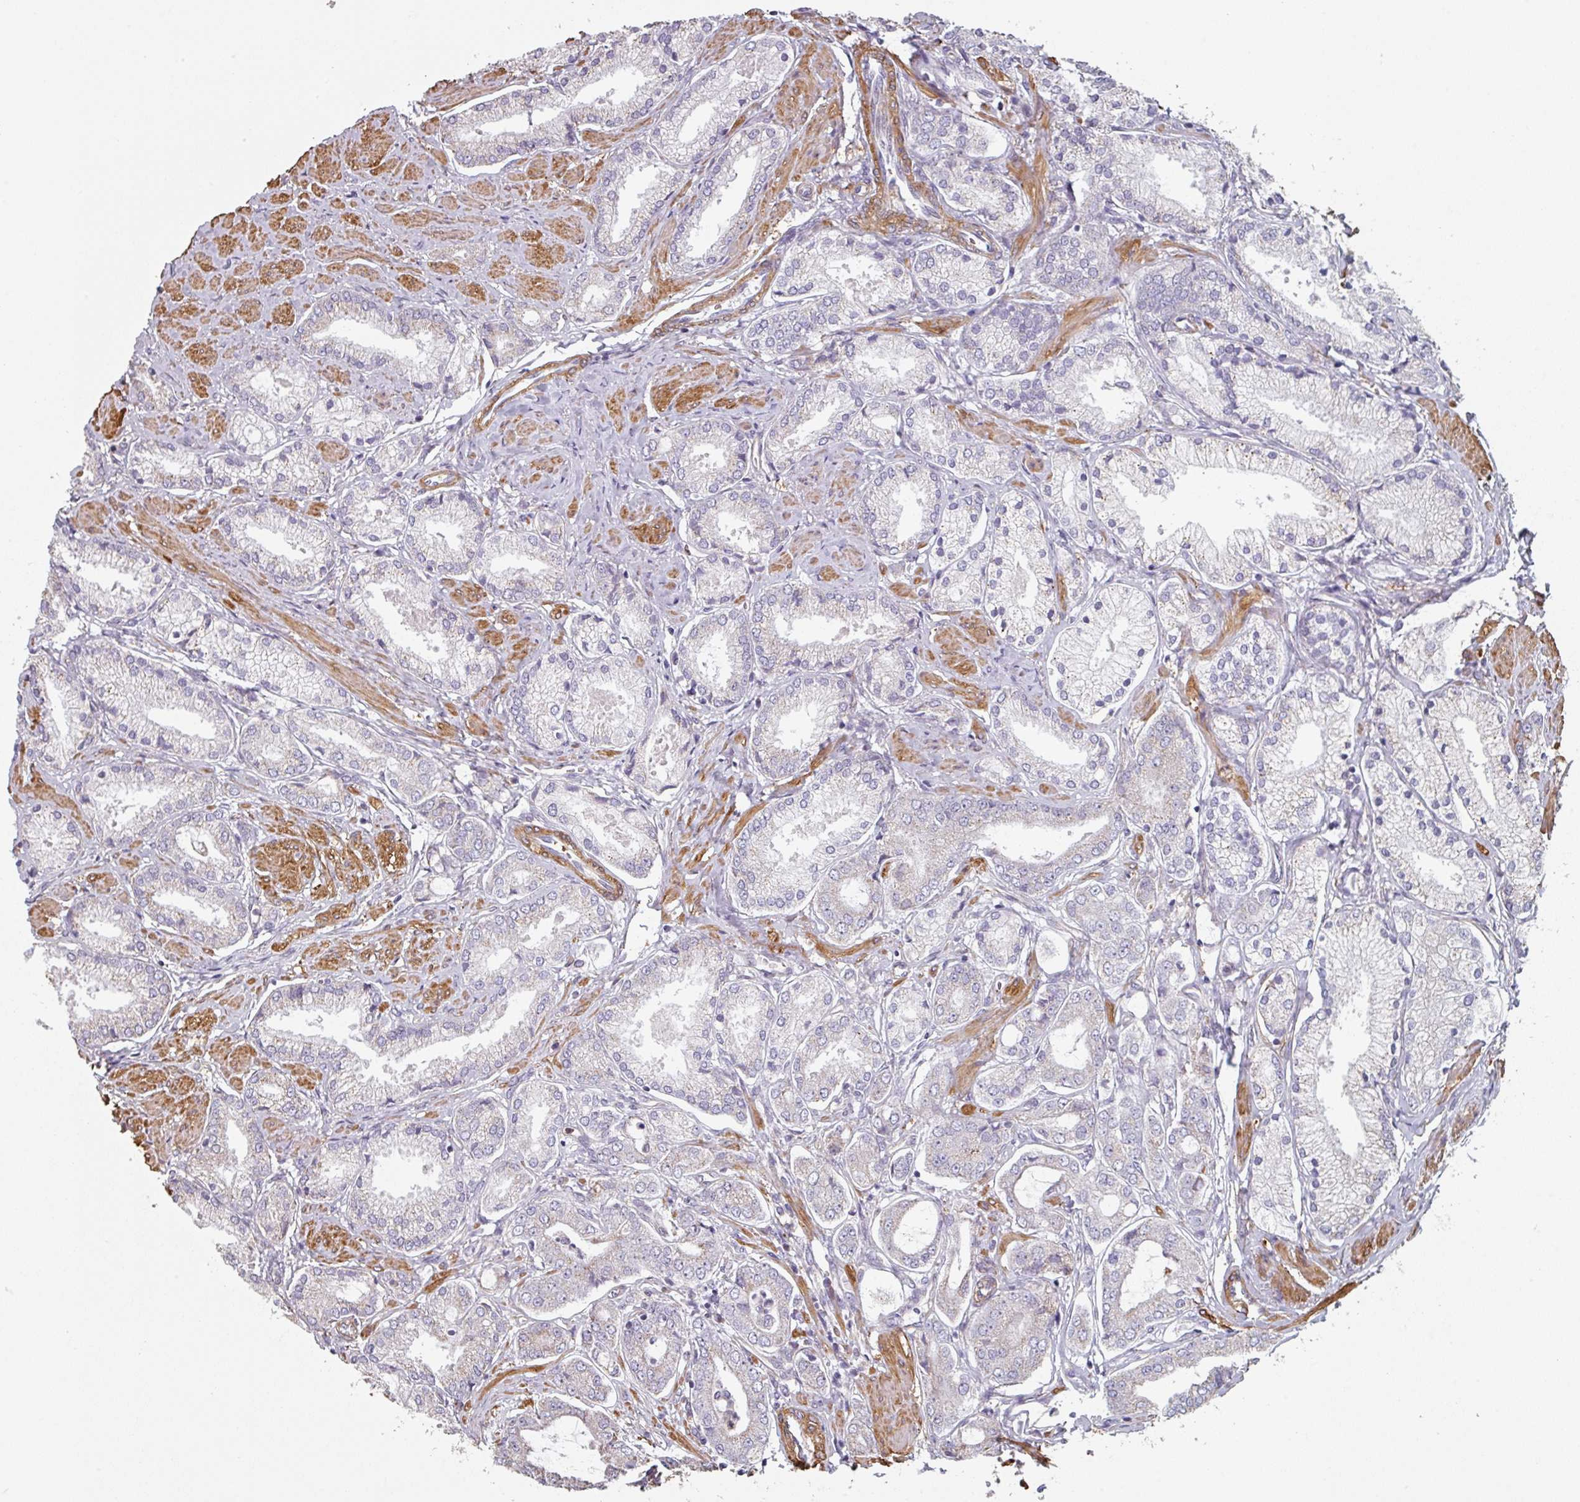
{"staining": {"intensity": "negative", "quantity": "none", "location": "none"}, "tissue": "prostate cancer", "cell_type": "Tumor cells", "image_type": "cancer", "snomed": [{"axis": "morphology", "description": "Adenocarcinoma, High grade"}, {"axis": "topography", "description": "Prostate and seminal vesicle, NOS"}], "caption": "Histopathology image shows no protein expression in tumor cells of adenocarcinoma (high-grade) (prostate) tissue.", "gene": "GSTA4", "patient": {"sex": "male", "age": 64}}